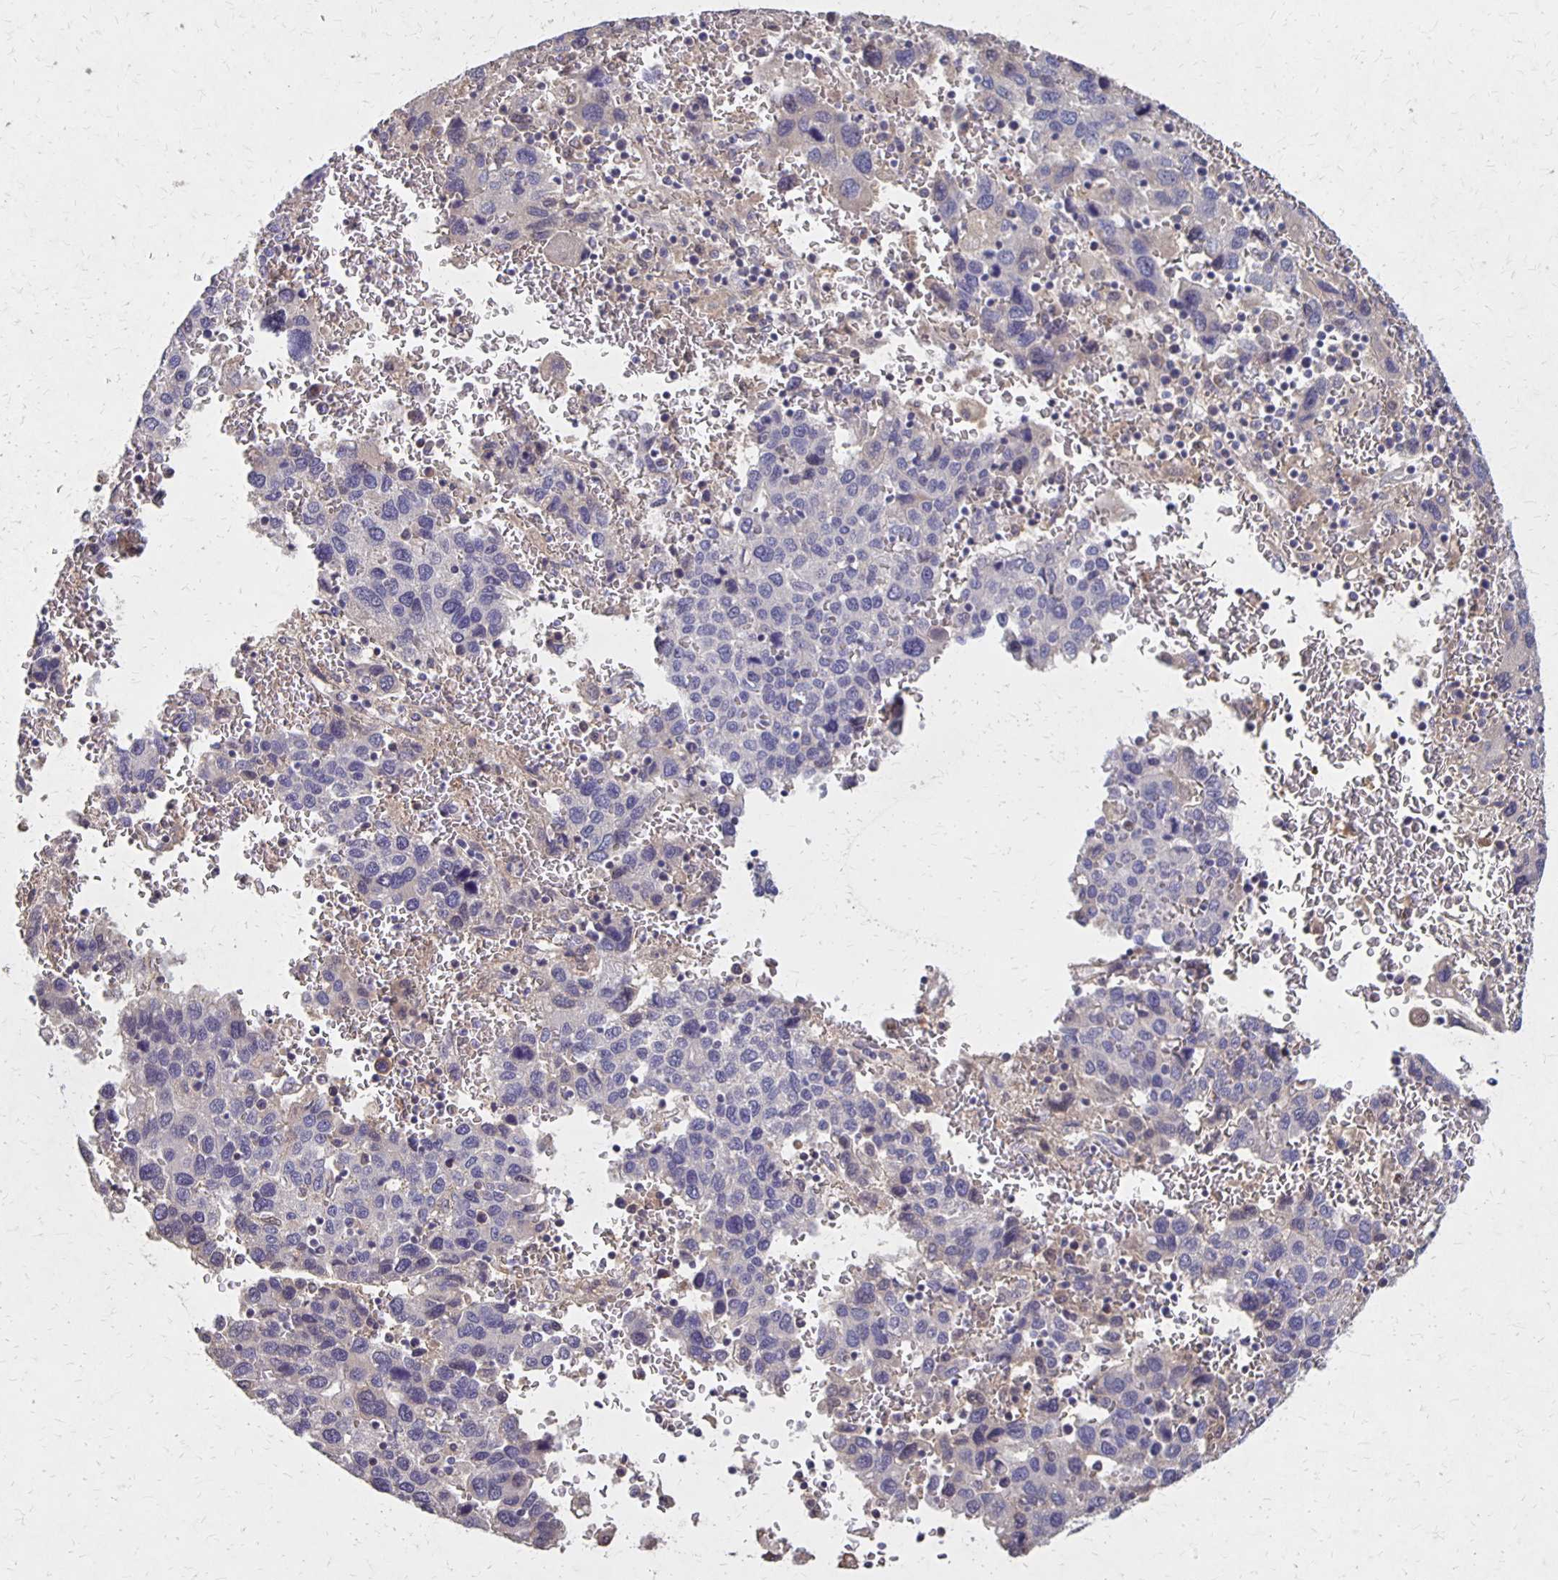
{"staining": {"intensity": "negative", "quantity": "none", "location": "none"}, "tissue": "liver cancer", "cell_type": "Tumor cells", "image_type": "cancer", "snomed": [{"axis": "morphology", "description": "Carcinoma, Hepatocellular, NOS"}, {"axis": "topography", "description": "Liver"}], "caption": "Protein analysis of liver cancer exhibits no significant expression in tumor cells. (DAB (3,3'-diaminobenzidine) immunohistochemistry (IHC) visualized using brightfield microscopy, high magnification).", "gene": "NOG", "patient": {"sex": "male", "age": 69}}